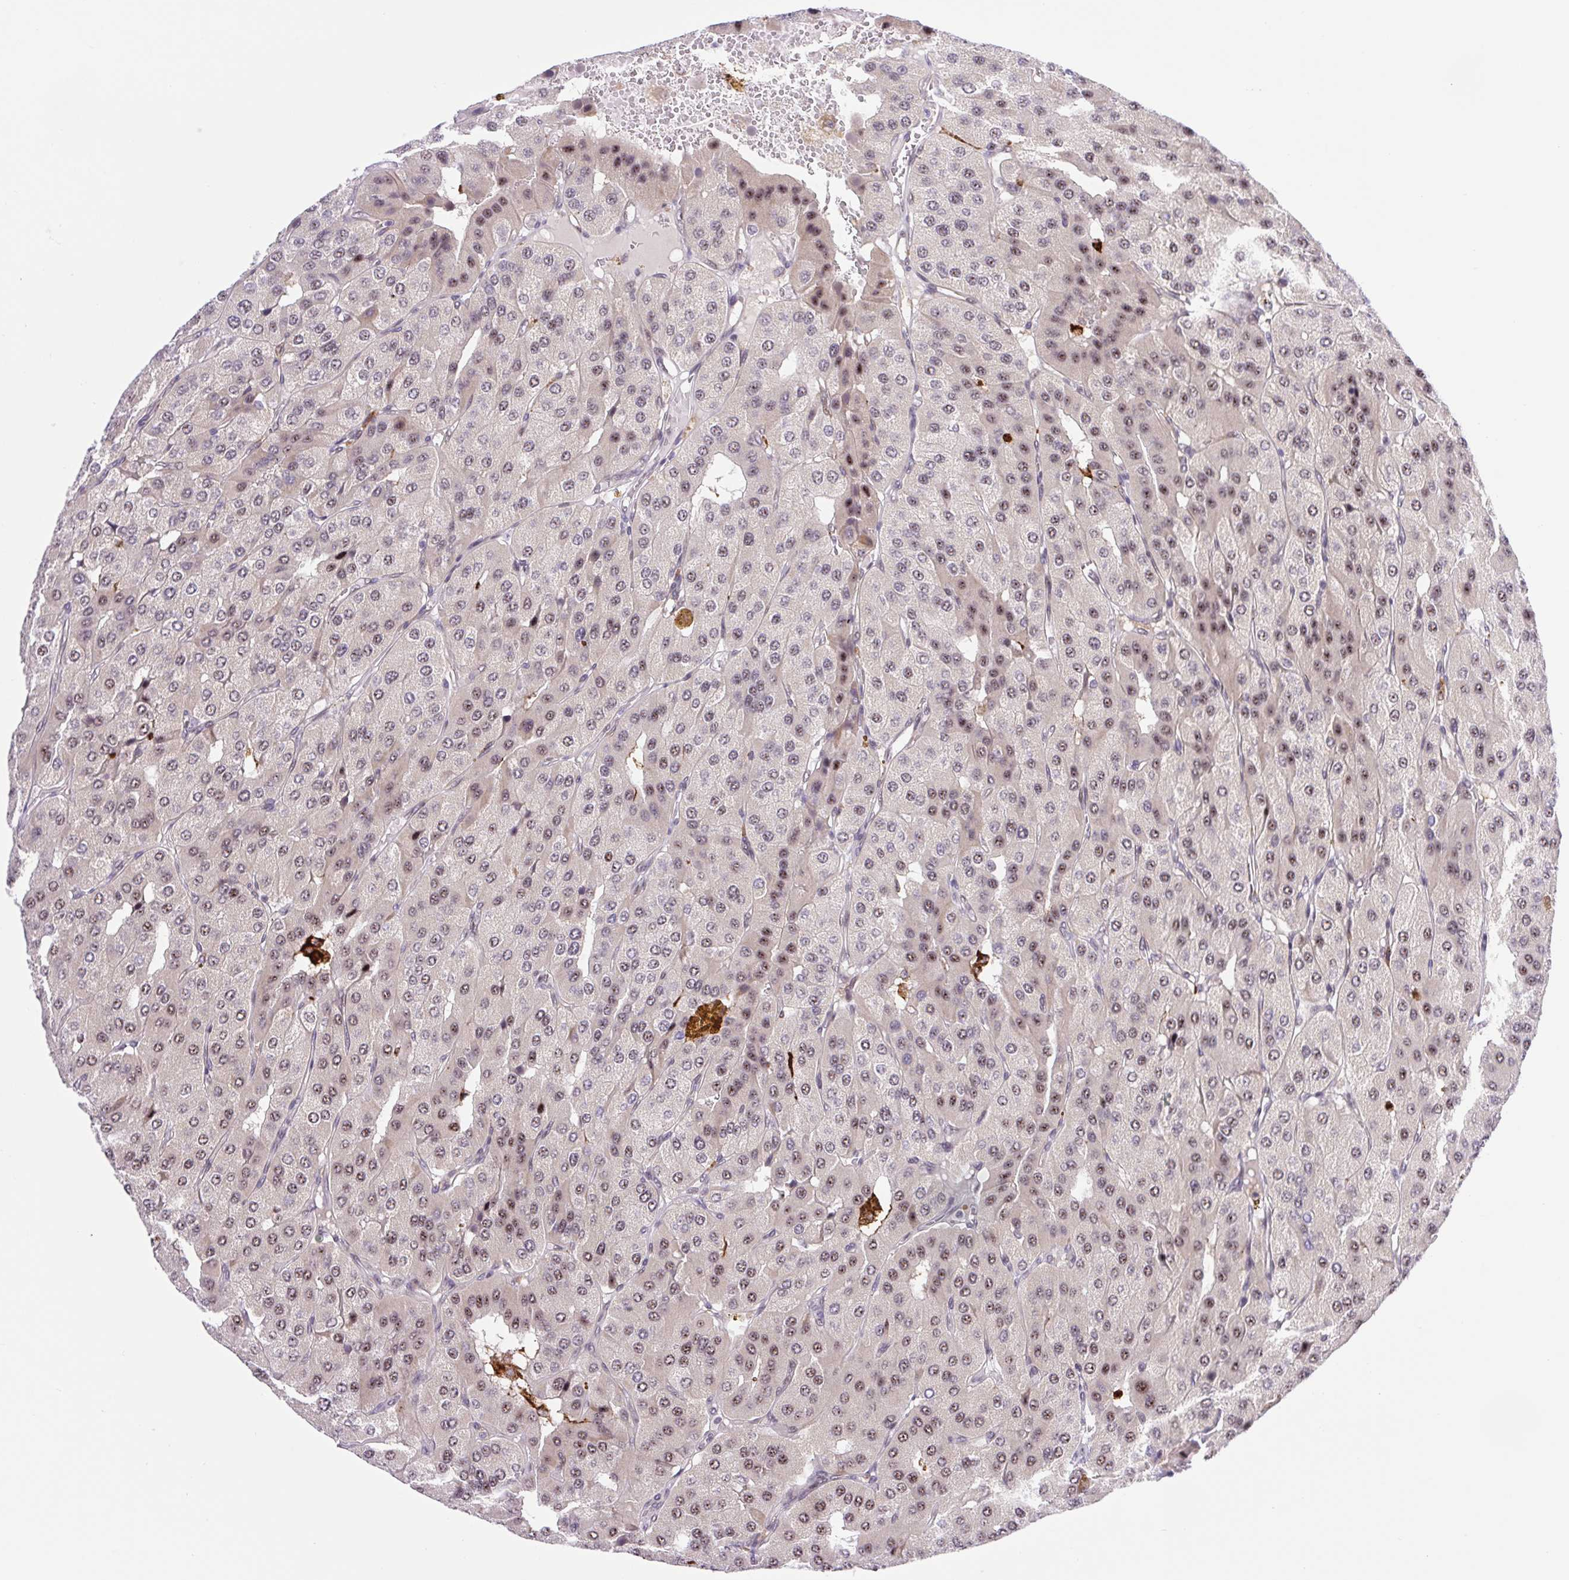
{"staining": {"intensity": "weak", "quantity": "25%-75%", "location": "nuclear"}, "tissue": "parathyroid gland", "cell_type": "Glandular cells", "image_type": "normal", "snomed": [{"axis": "morphology", "description": "Normal tissue, NOS"}, {"axis": "morphology", "description": "Adenoma, NOS"}, {"axis": "topography", "description": "Parathyroid gland"}], "caption": "High-magnification brightfield microscopy of benign parathyroid gland stained with DAB (3,3'-diaminobenzidine) (brown) and counterstained with hematoxylin (blue). glandular cells exhibit weak nuclear expression is identified in about25%-75% of cells.", "gene": "ERG", "patient": {"sex": "female", "age": 86}}